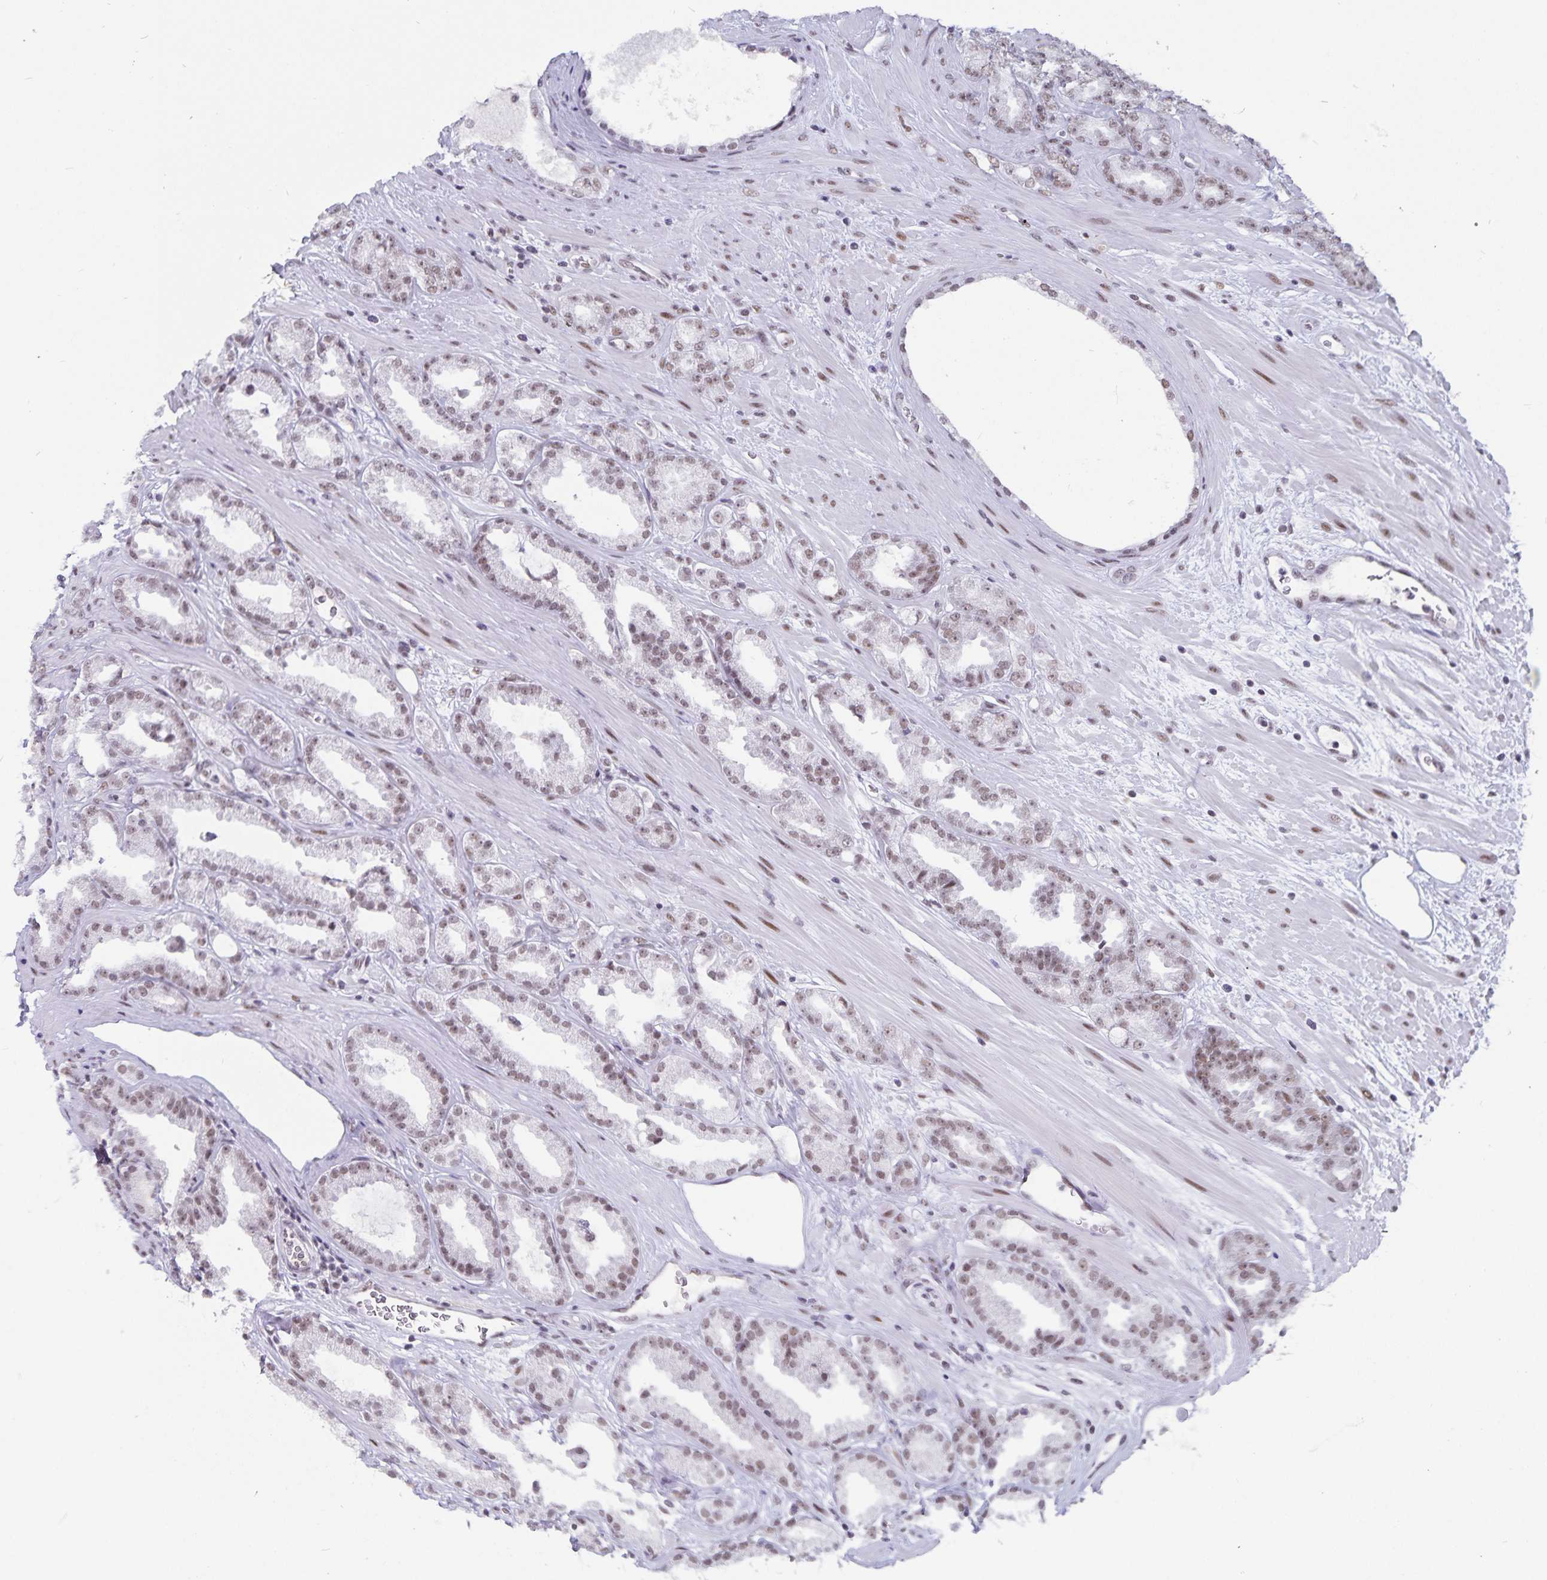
{"staining": {"intensity": "weak", "quantity": ">75%", "location": "nuclear"}, "tissue": "prostate cancer", "cell_type": "Tumor cells", "image_type": "cancer", "snomed": [{"axis": "morphology", "description": "Adenocarcinoma, Low grade"}, {"axis": "topography", "description": "Prostate"}], "caption": "Immunohistochemistry (DAB (3,3'-diaminobenzidine)) staining of prostate cancer displays weak nuclear protein positivity in approximately >75% of tumor cells.", "gene": "PBX2", "patient": {"sex": "male", "age": 61}}